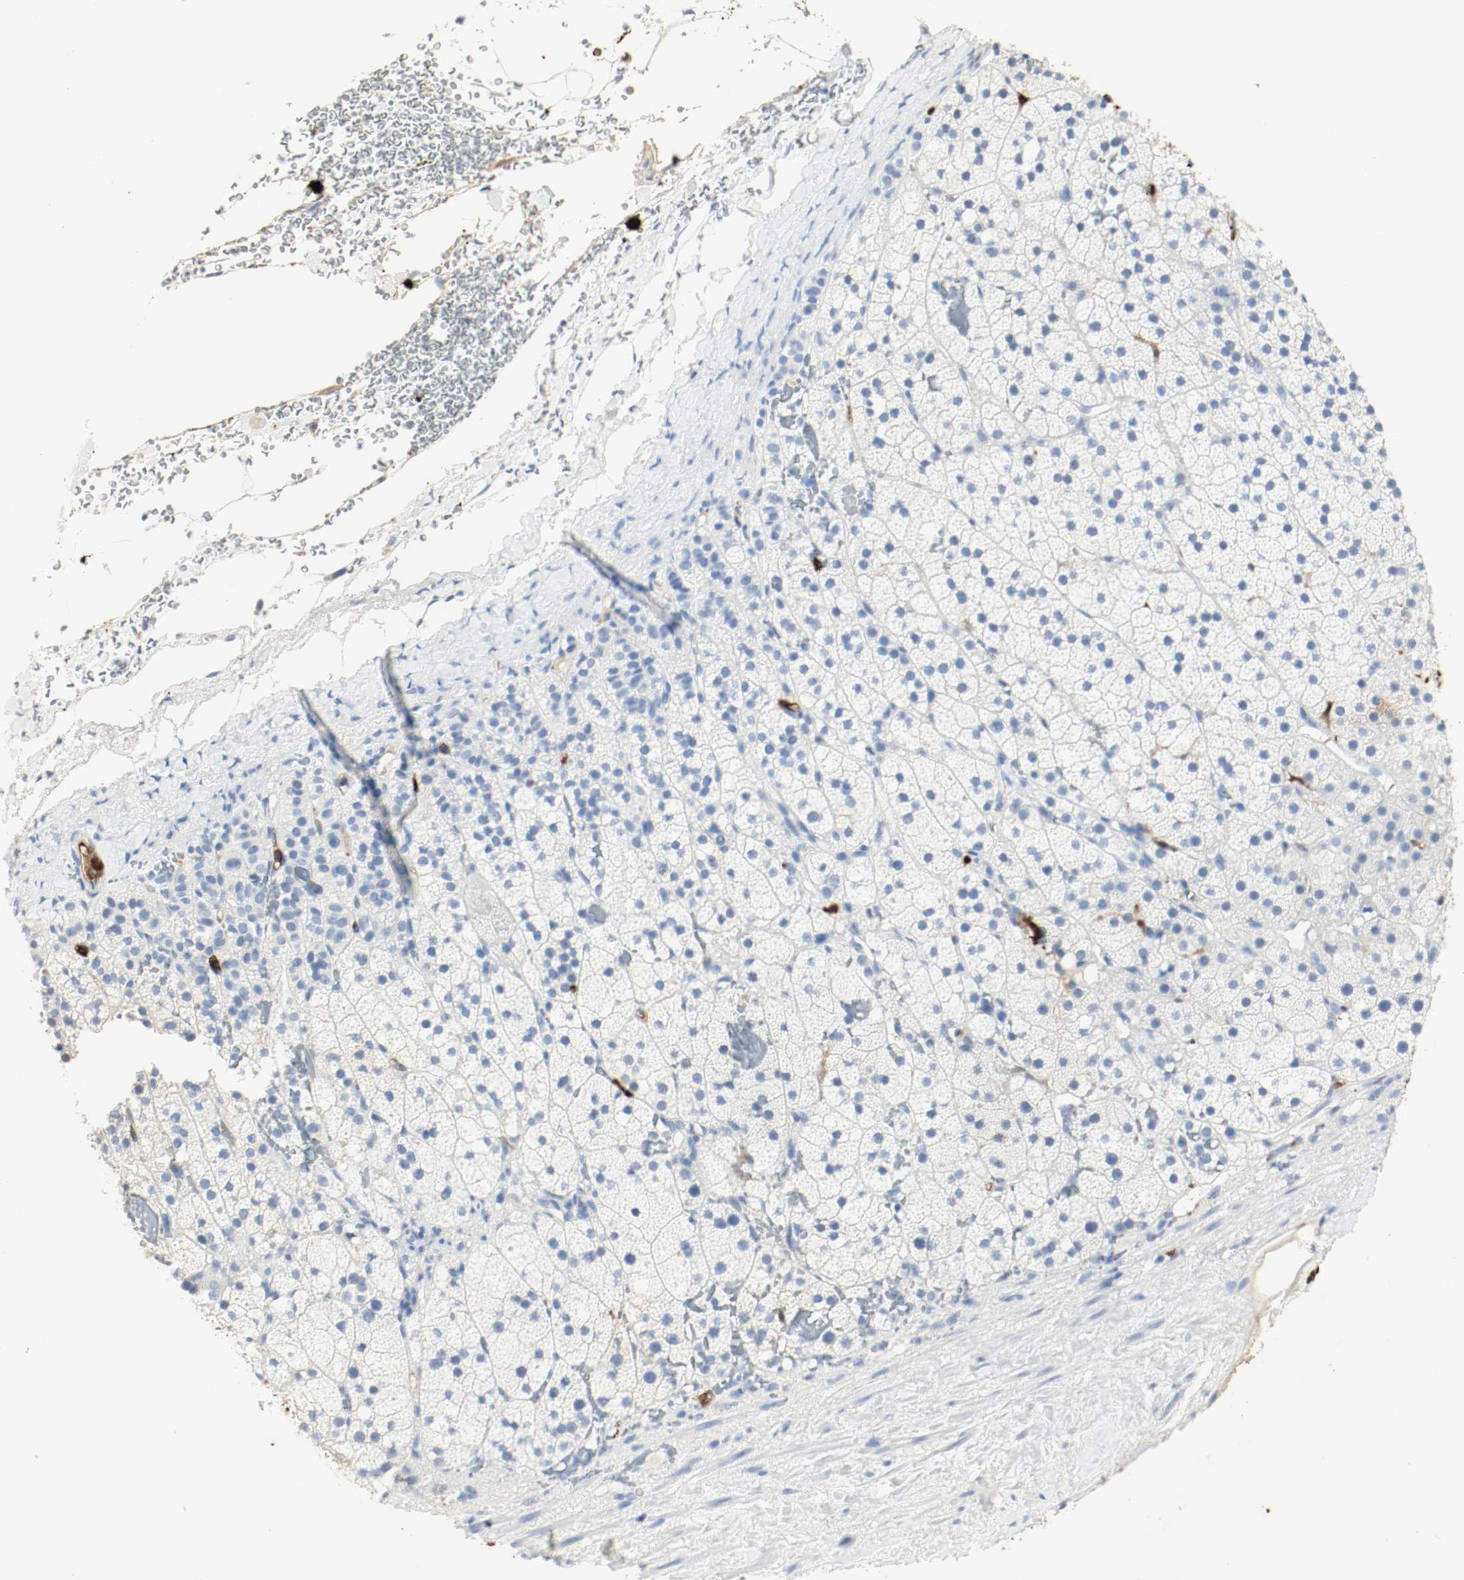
{"staining": {"intensity": "negative", "quantity": "none", "location": "none"}, "tissue": "adrenal gland", "cell_type": "Glandular cells", "image_type": "normal", "snomed": [{"axis": "morphology", "description": "Normal tissue, NOS"}, {"axis": "topography", "description": "Adrenal gland"}], "caption": "Glandular cells show no significant expression in unremarkable adrenal gland. (DAB (3,3'-diaminobenzidine) IHC, high magnification).", "gene": "S100A9", "patient": {"sex": "male", "age": 35}}